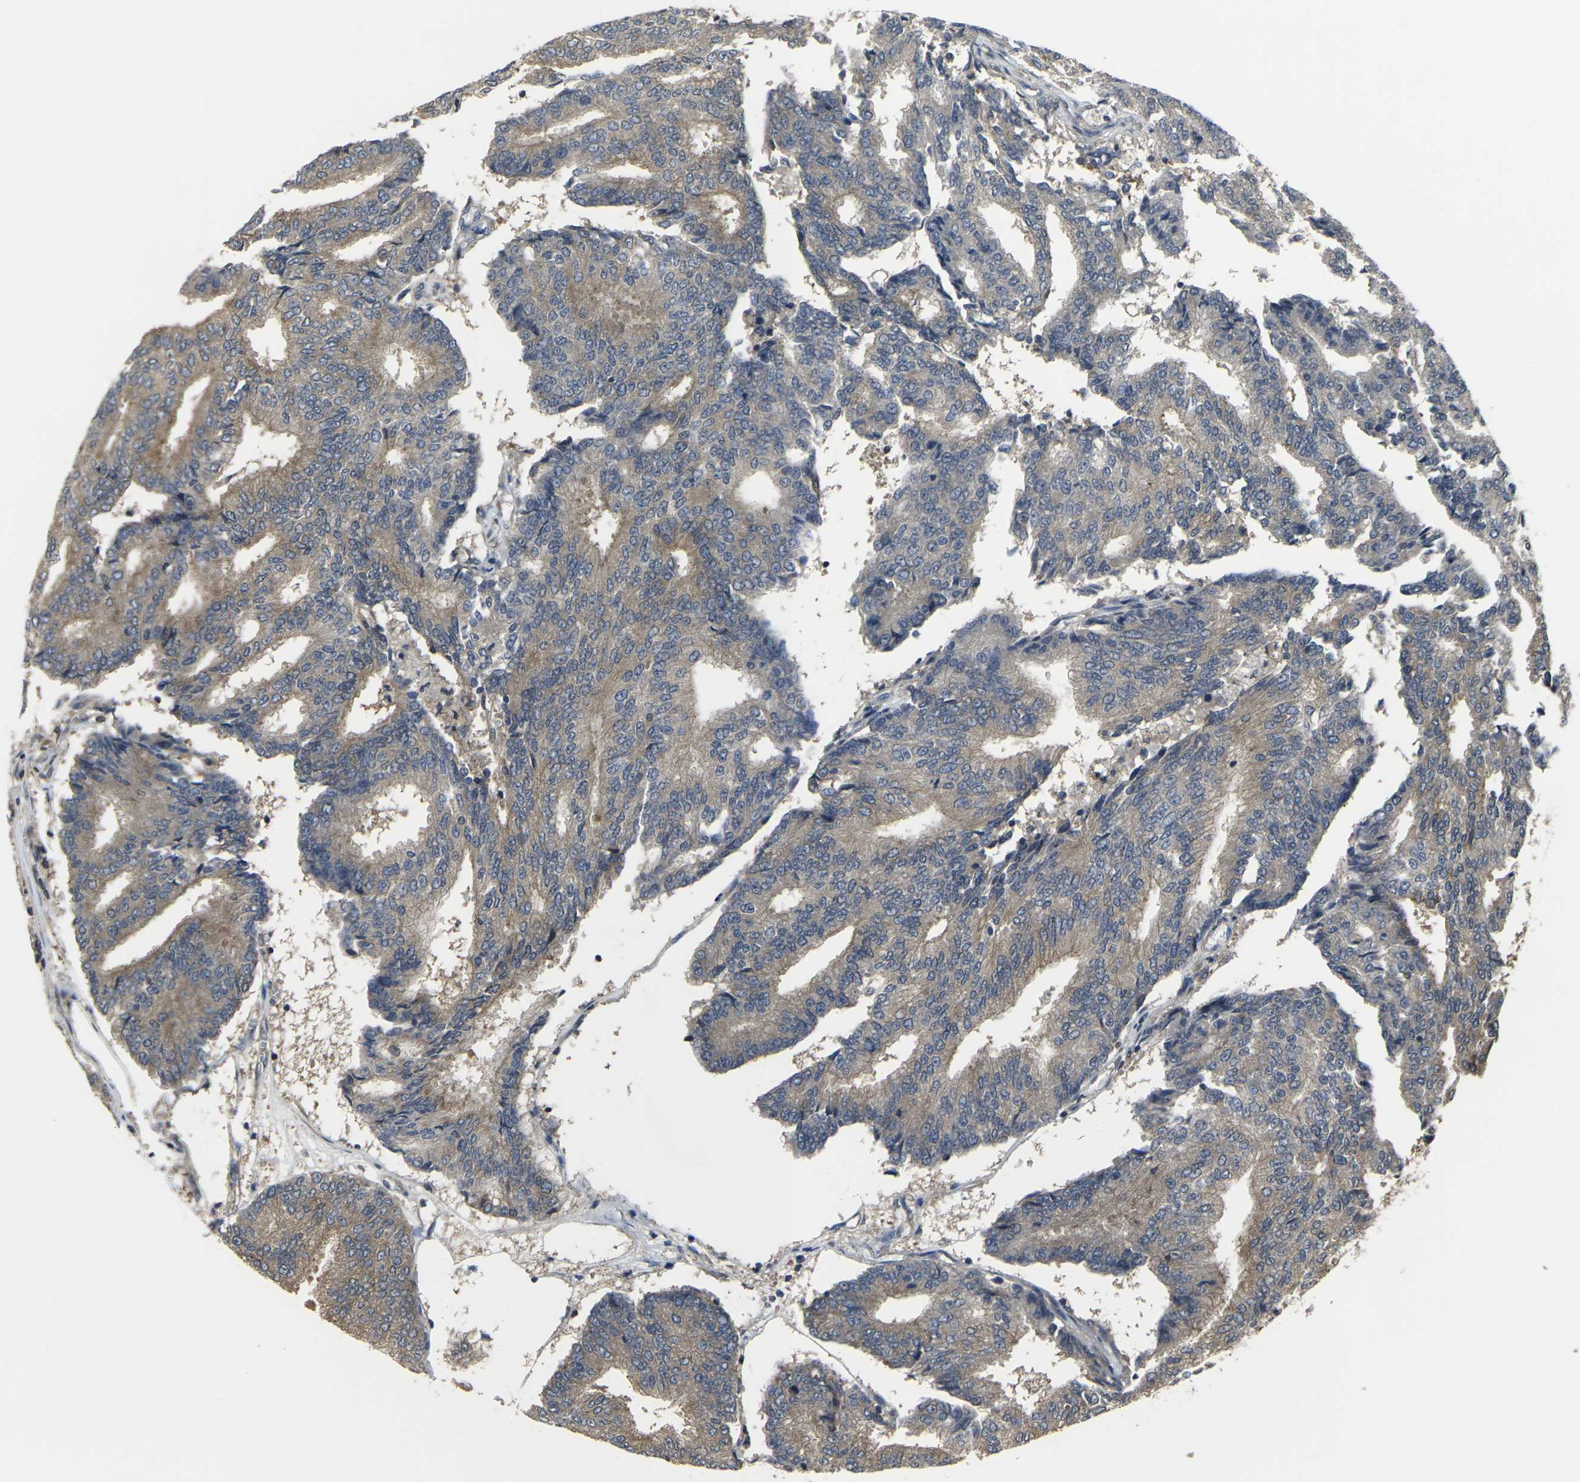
{"staining": {"intensity": "weak", "quantity": ">75%", "location": "cytoplasmic/membranous"}, "tissue": "prostate cancer", "cell_type": "Tumor cells", "image_type": "cancer", "snomed": [{"axis": "morphology", "description": "Adenocarcinoma, High grade"}, {"axis": "topography", "description": "Prostate"}], "caption": "Weak cytoplasmic/membranous staining is seen in about >75% of tumor cells in prostate cancer (adenocarcinoma (high-grade)).", "gene": "PRKACB", "patient": {"sex": "male", "age": 55}}